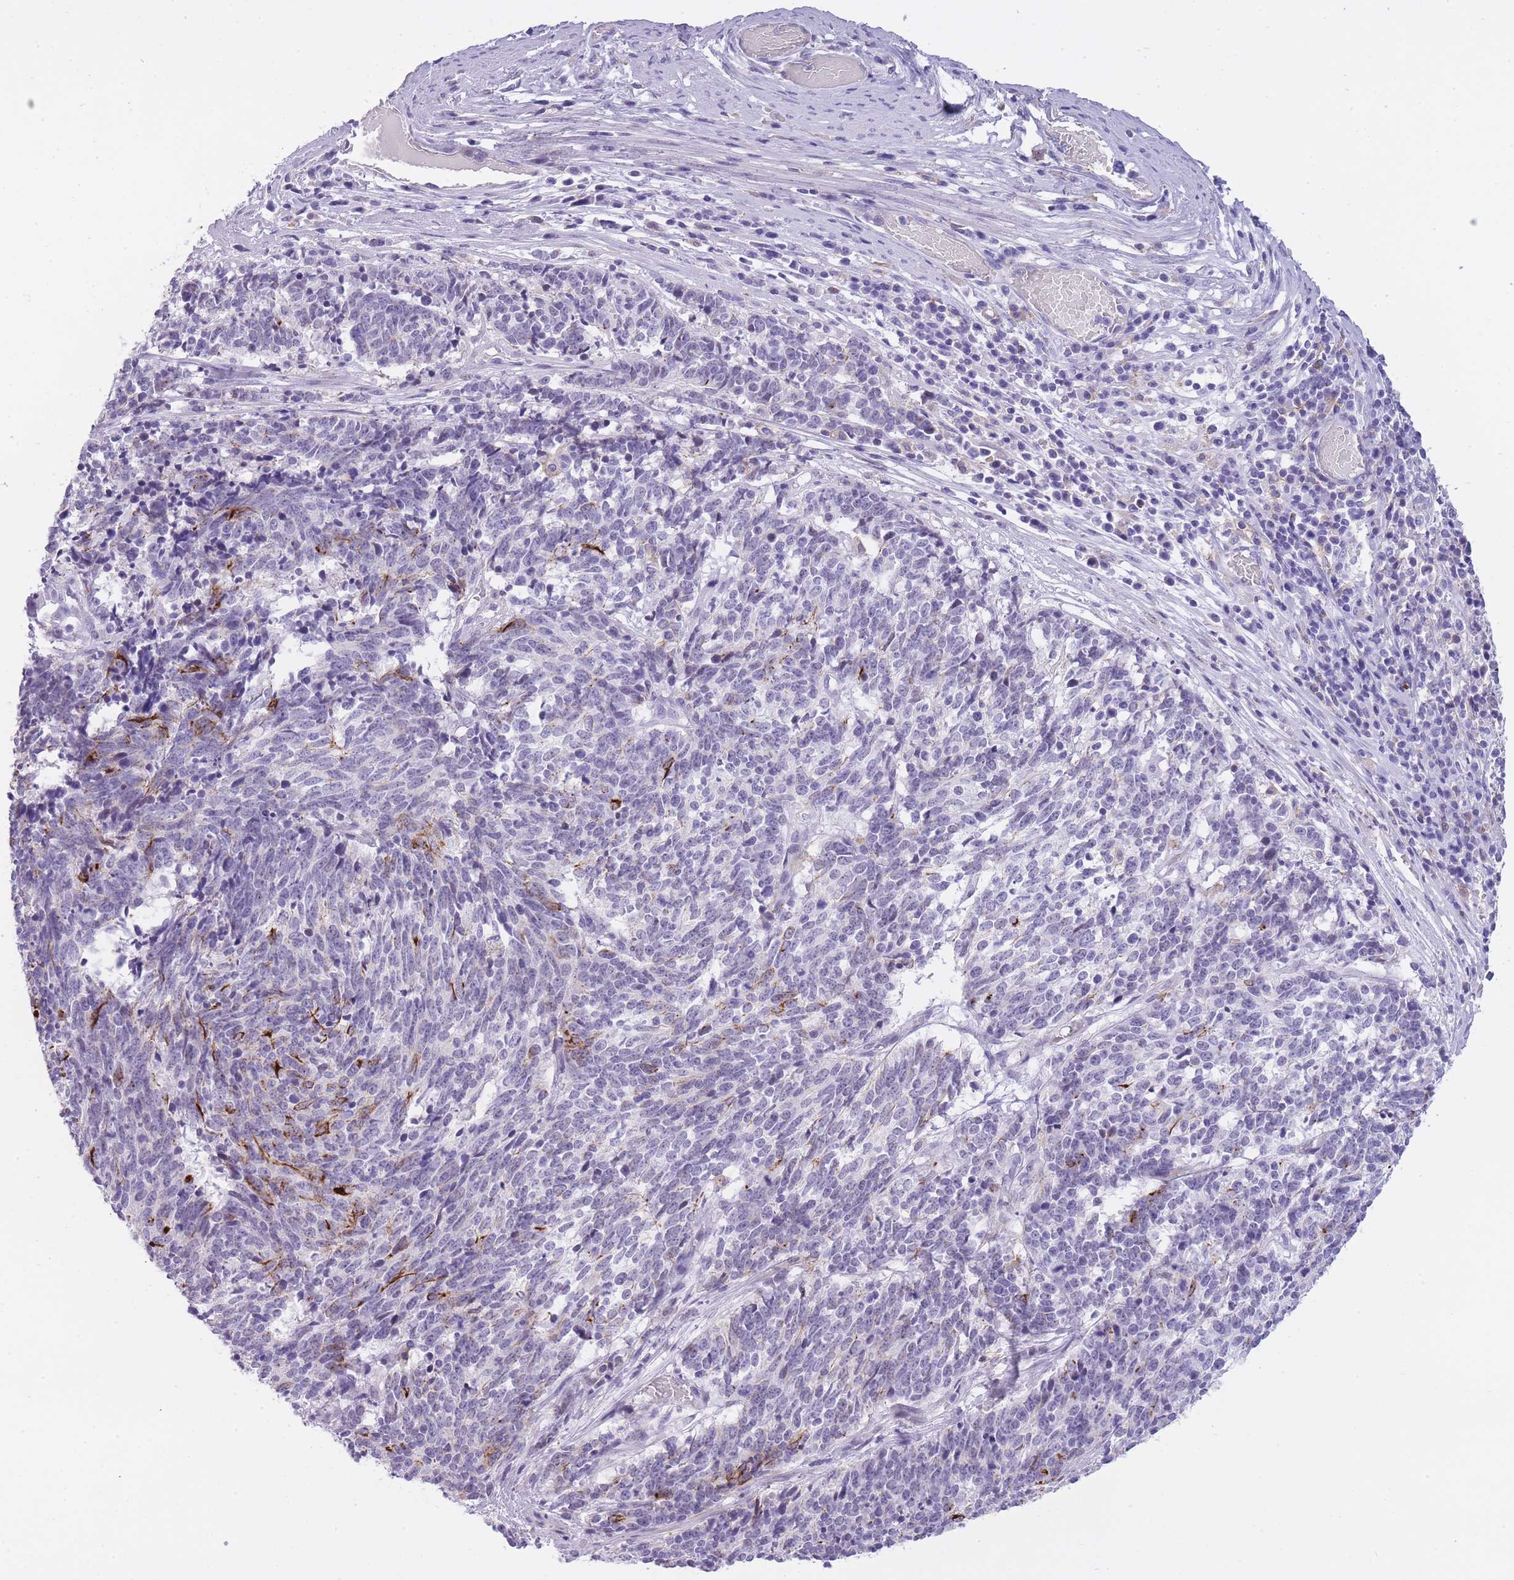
{"staining": {"intensity": "negative", "quantity": "none", "location": "none"}, "tissue": "cervical cancer", "cell_type": "Tumor cells", "image_type": "cancer", "snomed": [{"axis": "morphology", "description": "Squamous cell carcinoma, NOS"}, {"axis": "topography", "description": "Cervix"}], "caption": "Photomicrograph shows no significant protein positivity in tumor cells of squamous cell carcinoma (cervical).", "gene": "RADX", "patient": {"sex": "female", "age": 29}}